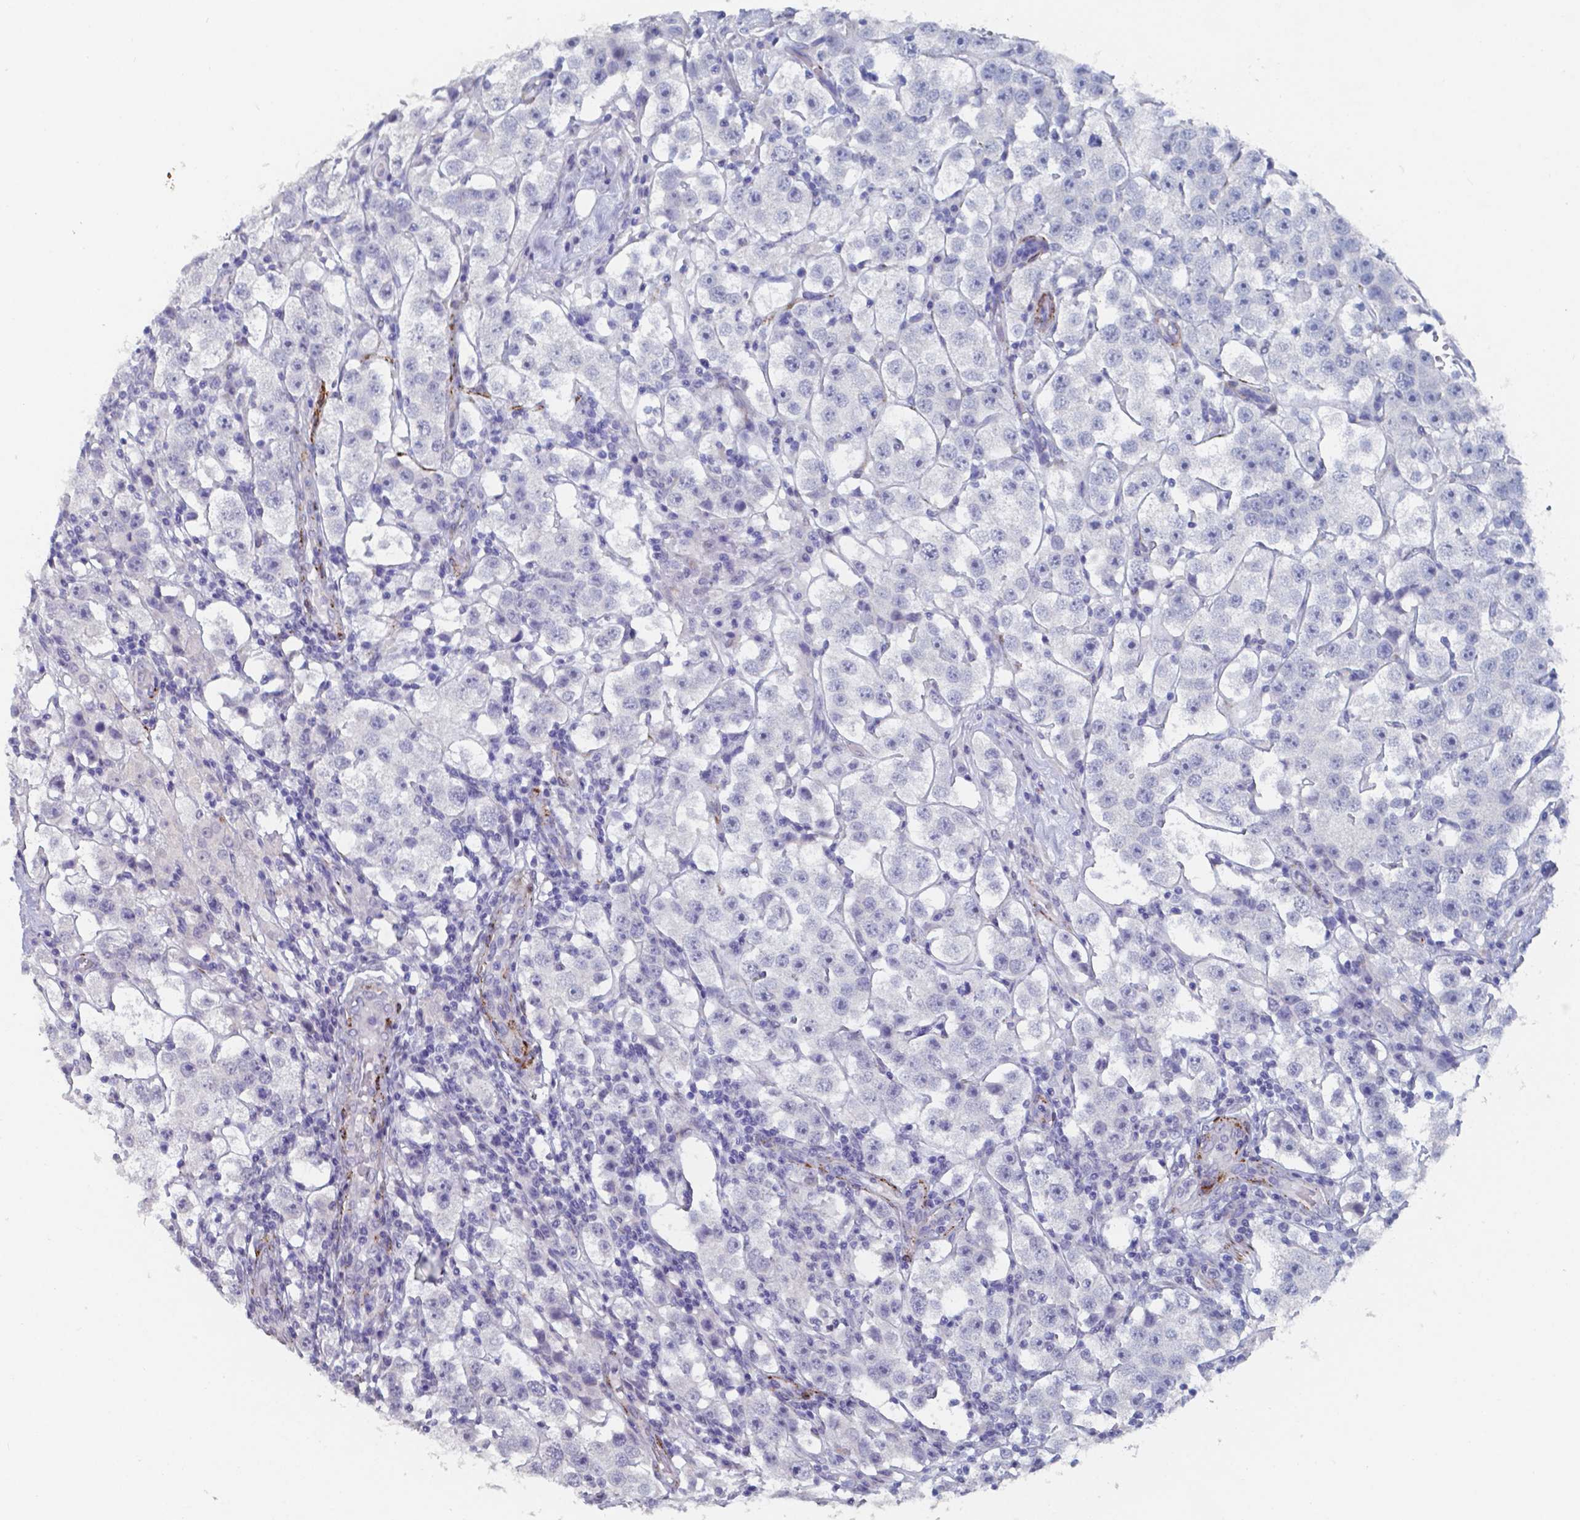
{"staining": {"intensity": "negative", "quantity": "none", "location": "none"}, "tissue": "testis cancer", "cell_type": "Tumor cells", "image_type": "cancer", "snomed": [{"axis": "morphology", "description": "Seminoma, NOS"}, {"axis": "topography", "description": "Testis"}], "caption": "Testis cancer stained for a protein using immunohistochemistry reveals no positivity tumor cells.", "gene": "PLA2R1", "patient": {"sex": "male", "age": 37}}